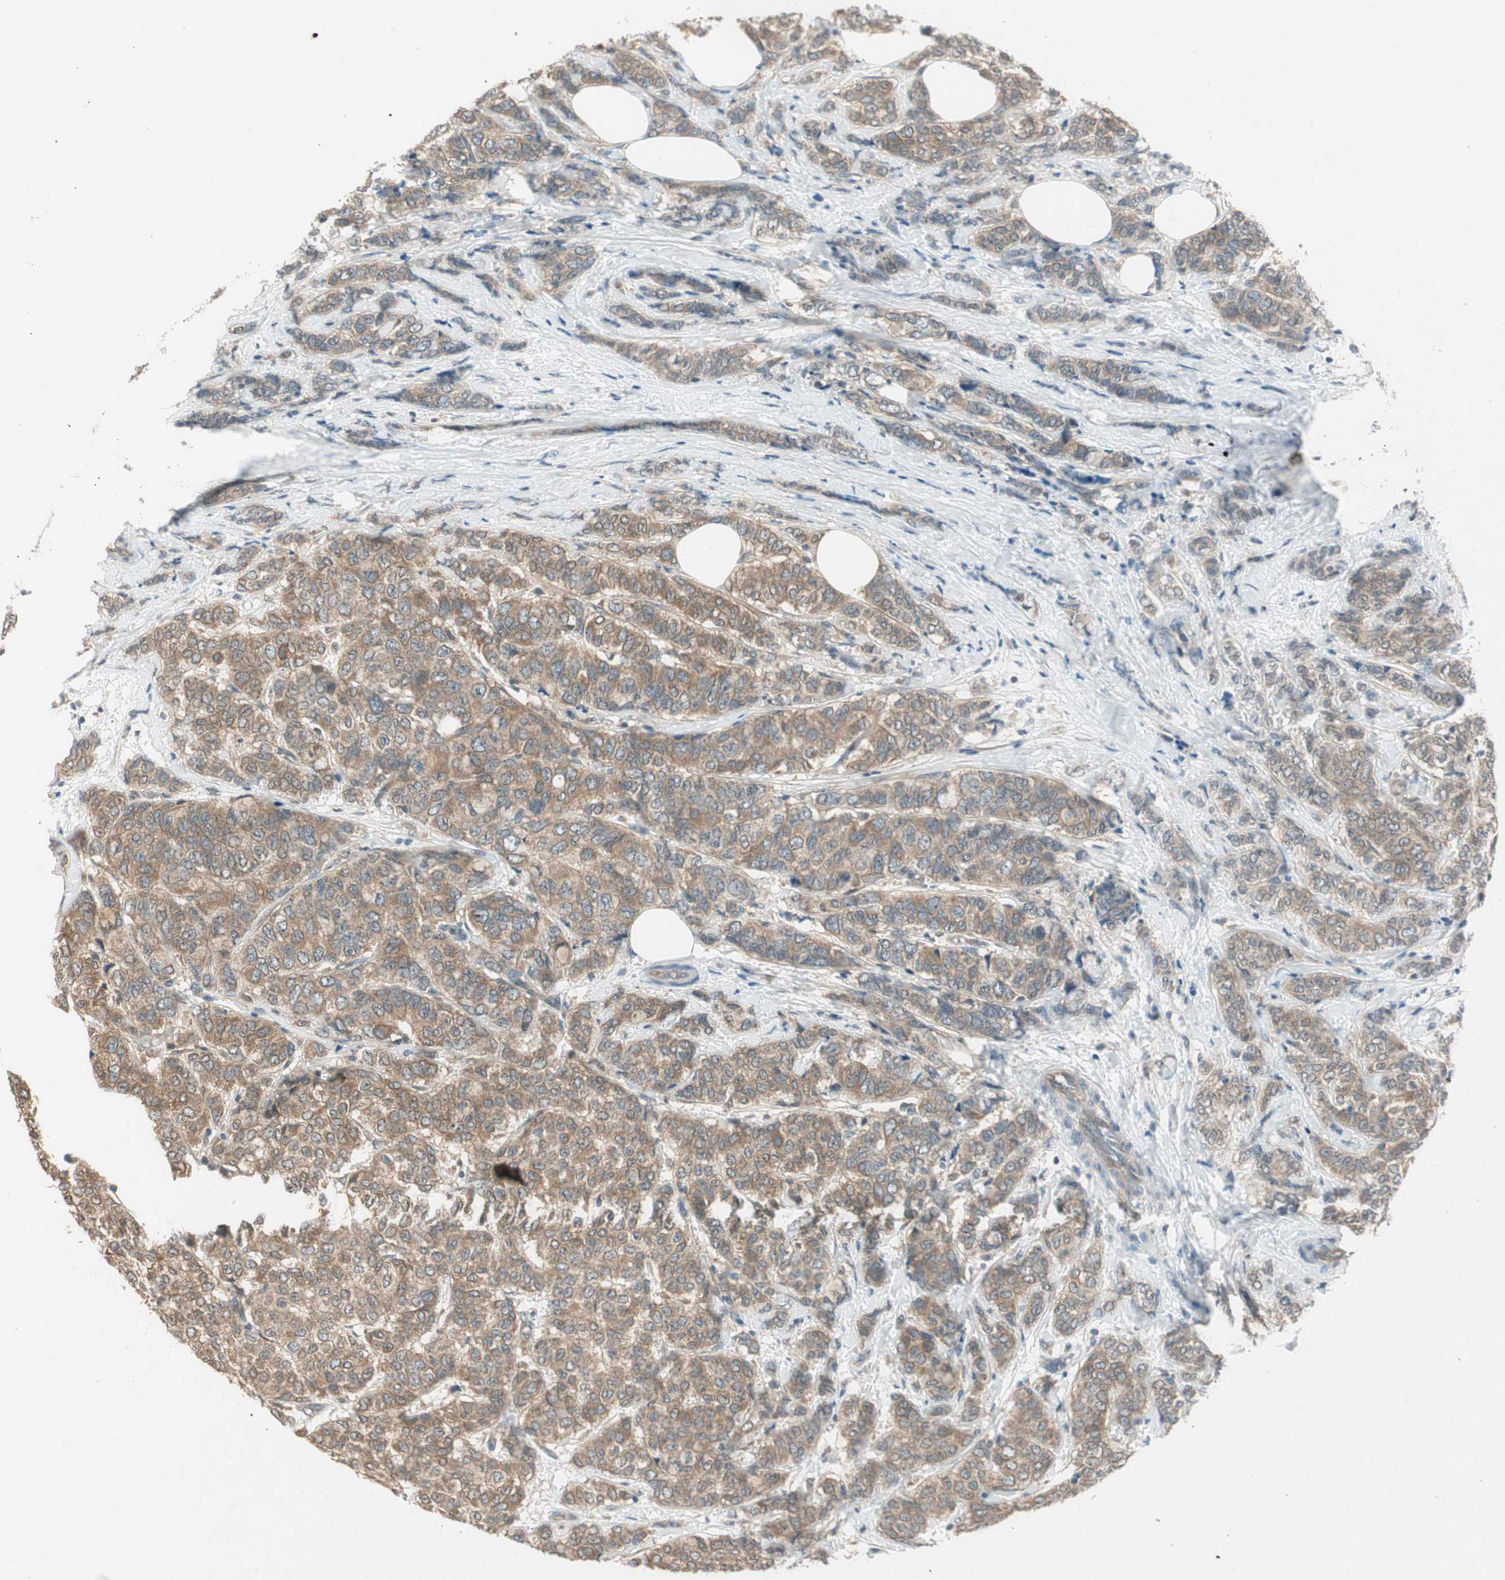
{"staining": {"intensity": "moderate", "quantity": ">75%", "location": "cytoplasmic/membranous"}, "tissue": "breast cancer", "cell_type": "Tumor cells", "image_type": "cancer", "snomed": [{"axis": "morphology", "description": "Lobular carcinoma"}, {"axis": "topography", "description": "Breast"}], "caption": "Tumor cells display medium levels of moderate cytoplasmic/membranous expression in about >75% of cells in human breast lobular carcinoma.", "gene": "NCLN", "patient": {"sex": "female", "age": 60}}